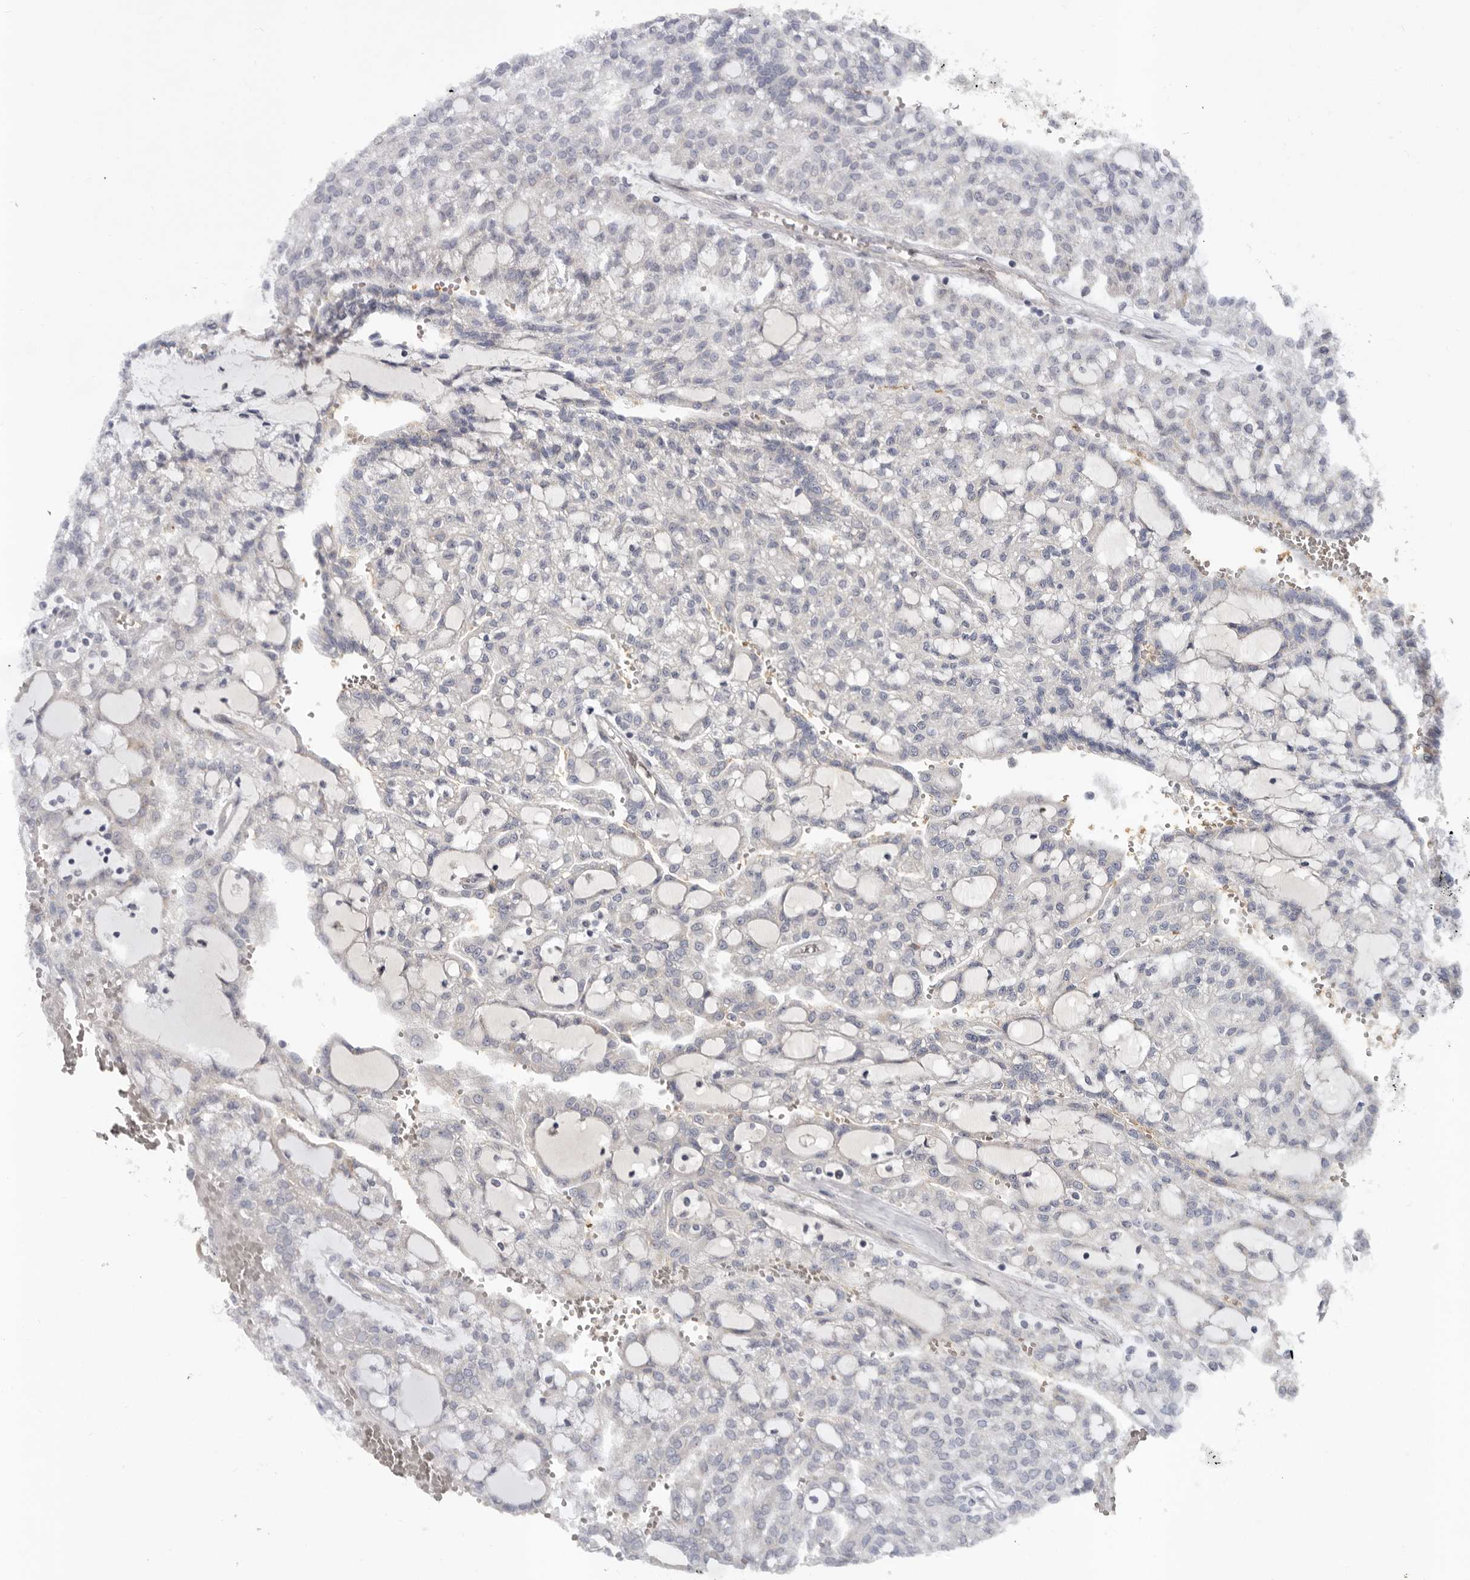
{"staining": {"intensity": "negative", "quantity": "none", "location": "none"}, "tissue": "renal cancer", "cell_type": "Tumor cells", "image_type": "cancer", "snomed": [{"axis": "morphology", "description": "Adenocarcinoma, NOS"}, {"axis": "topography", "description": "Kidney"}], "caption": "Tumor cells show no significant positivity in renal adenocarcinoma. (Brightfield microscopy of DAB immunohistochemistry (IHC) at high magnification).", "gene": "SPTA1", "patient": {"sex": "male", "age": 63}}